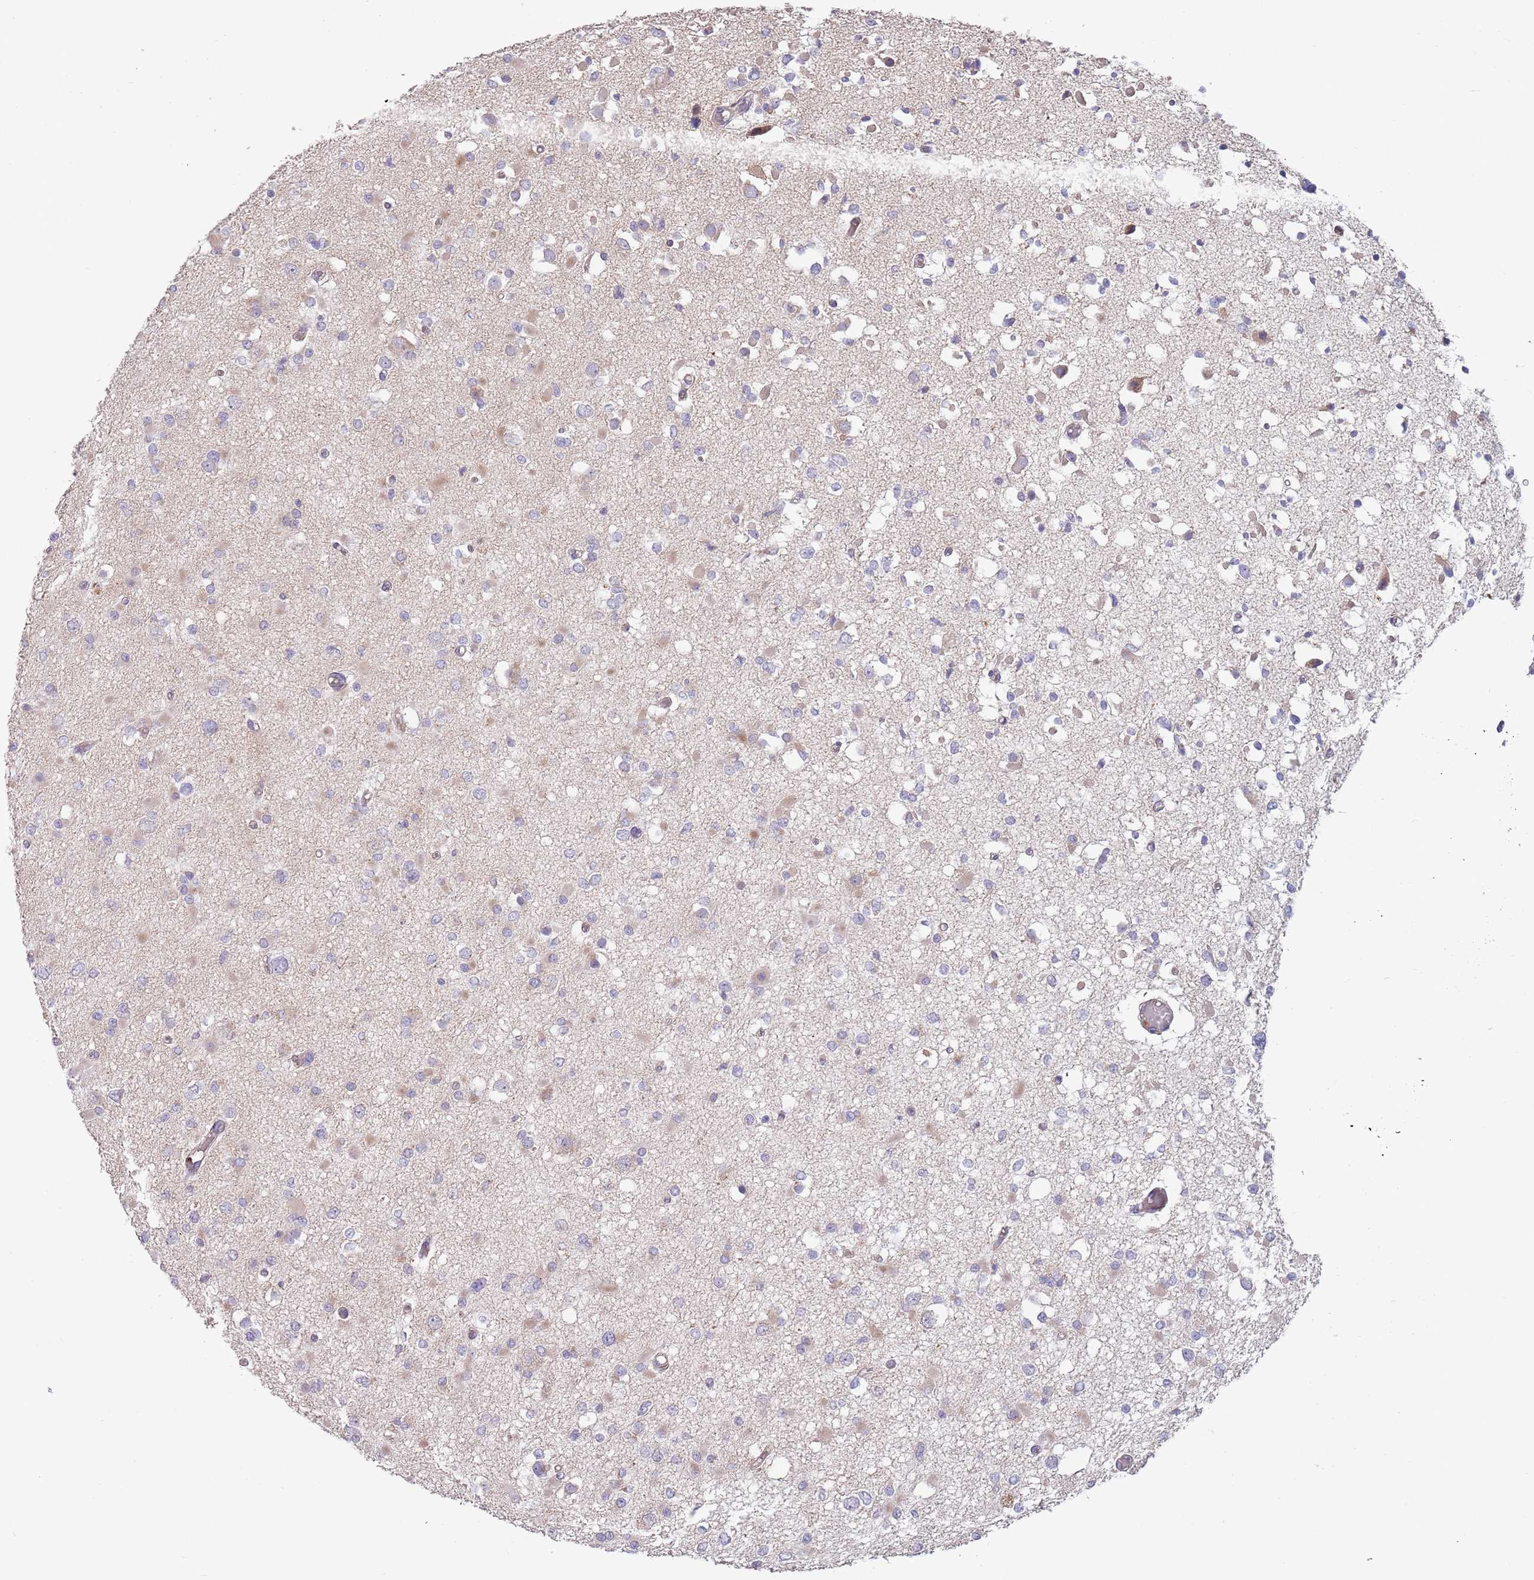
{"staining": {"intensity": "weak", "quantity": "<25%", "location": "cytoplasmic/membranous"}, "tissue": "glioma", "cell_type": "Tumor cells", "image_type": "cancer", "snomed": [{"axis": "morphology", "description": "Glioma, malignant, Low grade"}, {"axis": "topography", "description": "Brain"}], "caption": "Immunohistochemistry of human malignant low-grade glioma shows no positivity in tumor cells.", "gene": "ABCC10", "patient": {"sex": "female", "age": 22}}